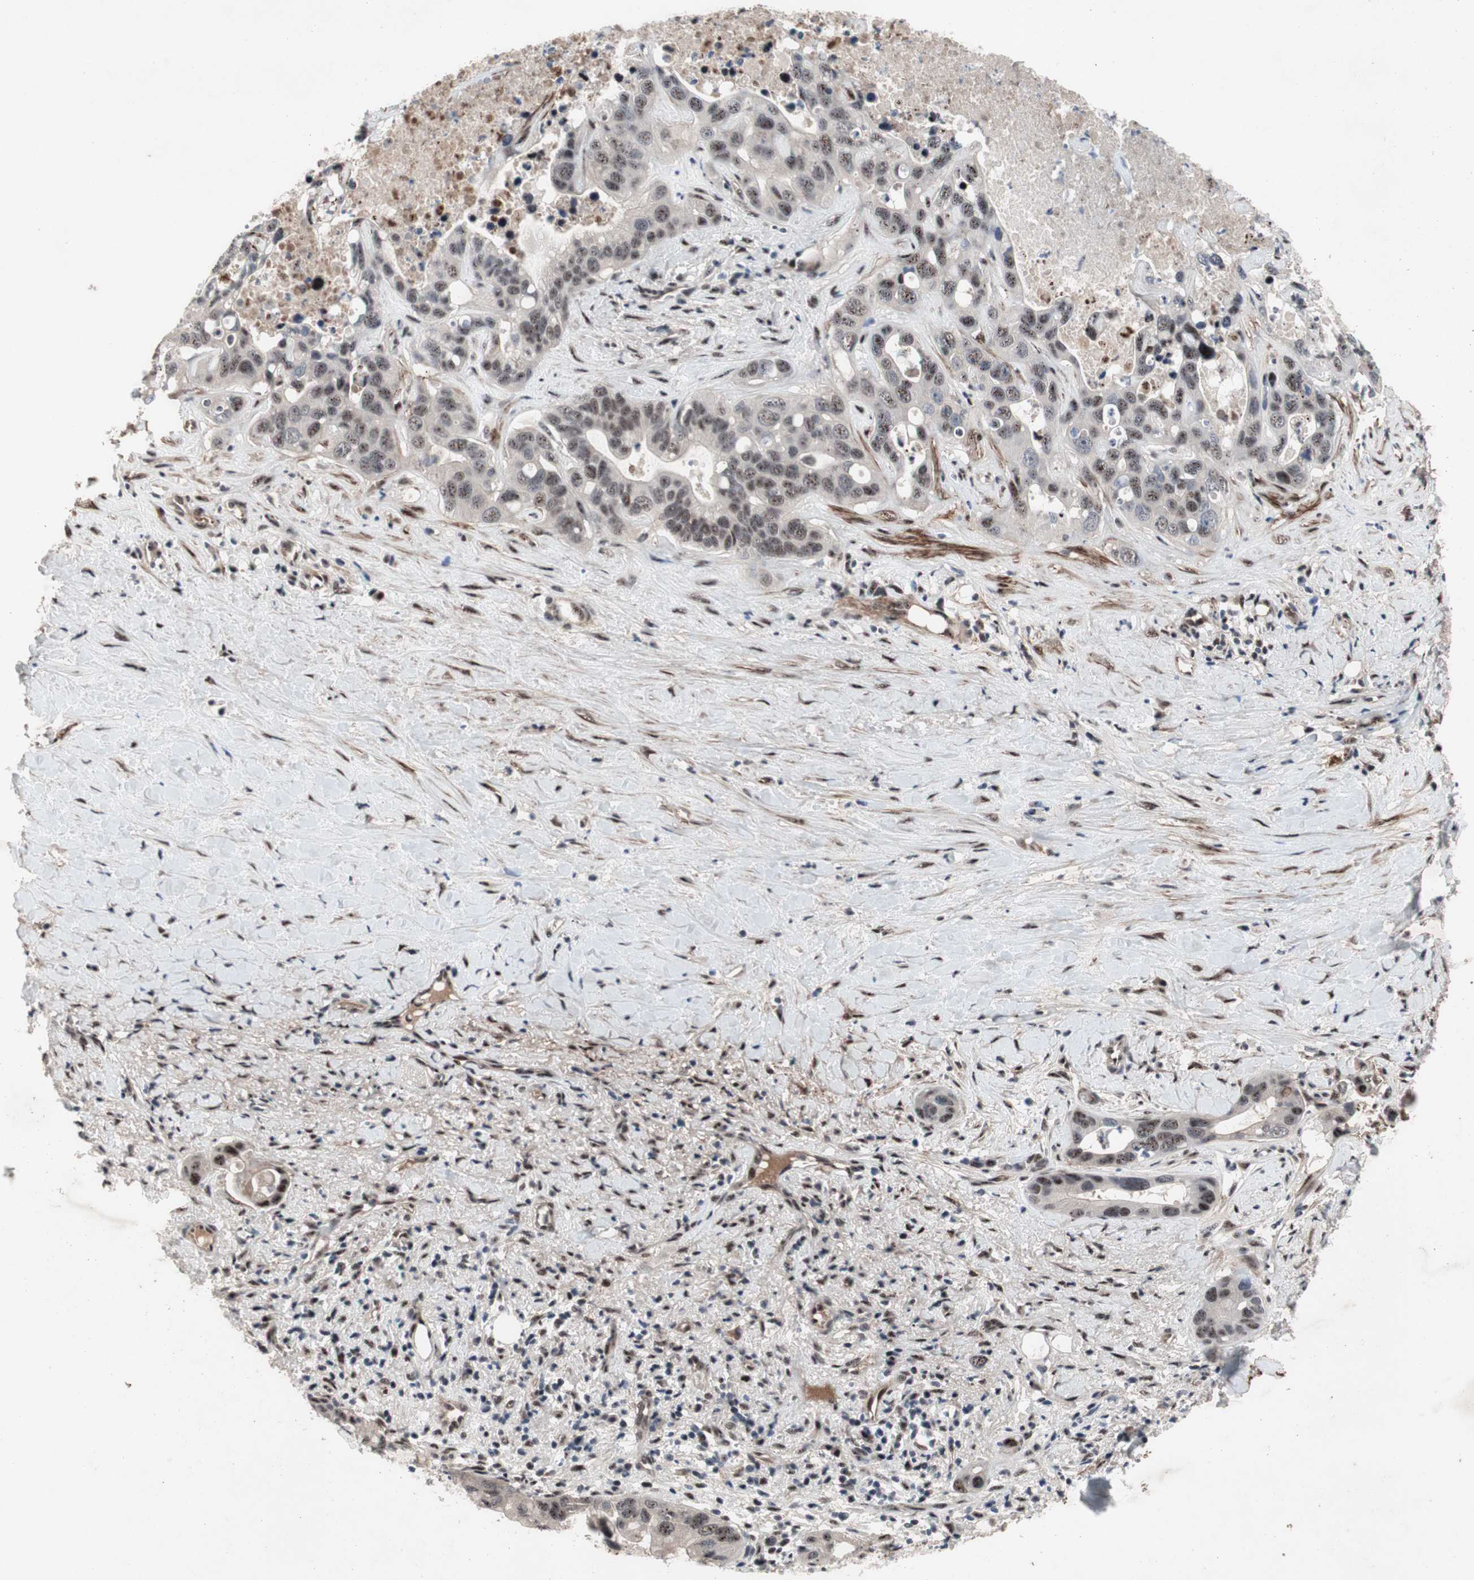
{"staining": {"intensity": "weak", "quantity": ">75%", "location": "nuclear"}, "tissue": "liver cancer", "cell_type": "Tumor cells", "image_type": "cancer", "snomed": [{"axis": "morphology", "description": "Cholangiocarcinoma"}, {"axis": "topography", "description": "Liver"}], "caption": "Protein staining of liver cancer (cholangiocarcinoma) tissue displays weak nuclear expression in approximately >75% of tumor cells.", "gene": "SOX7", "patient": {"sex": "female", "age": 65}}